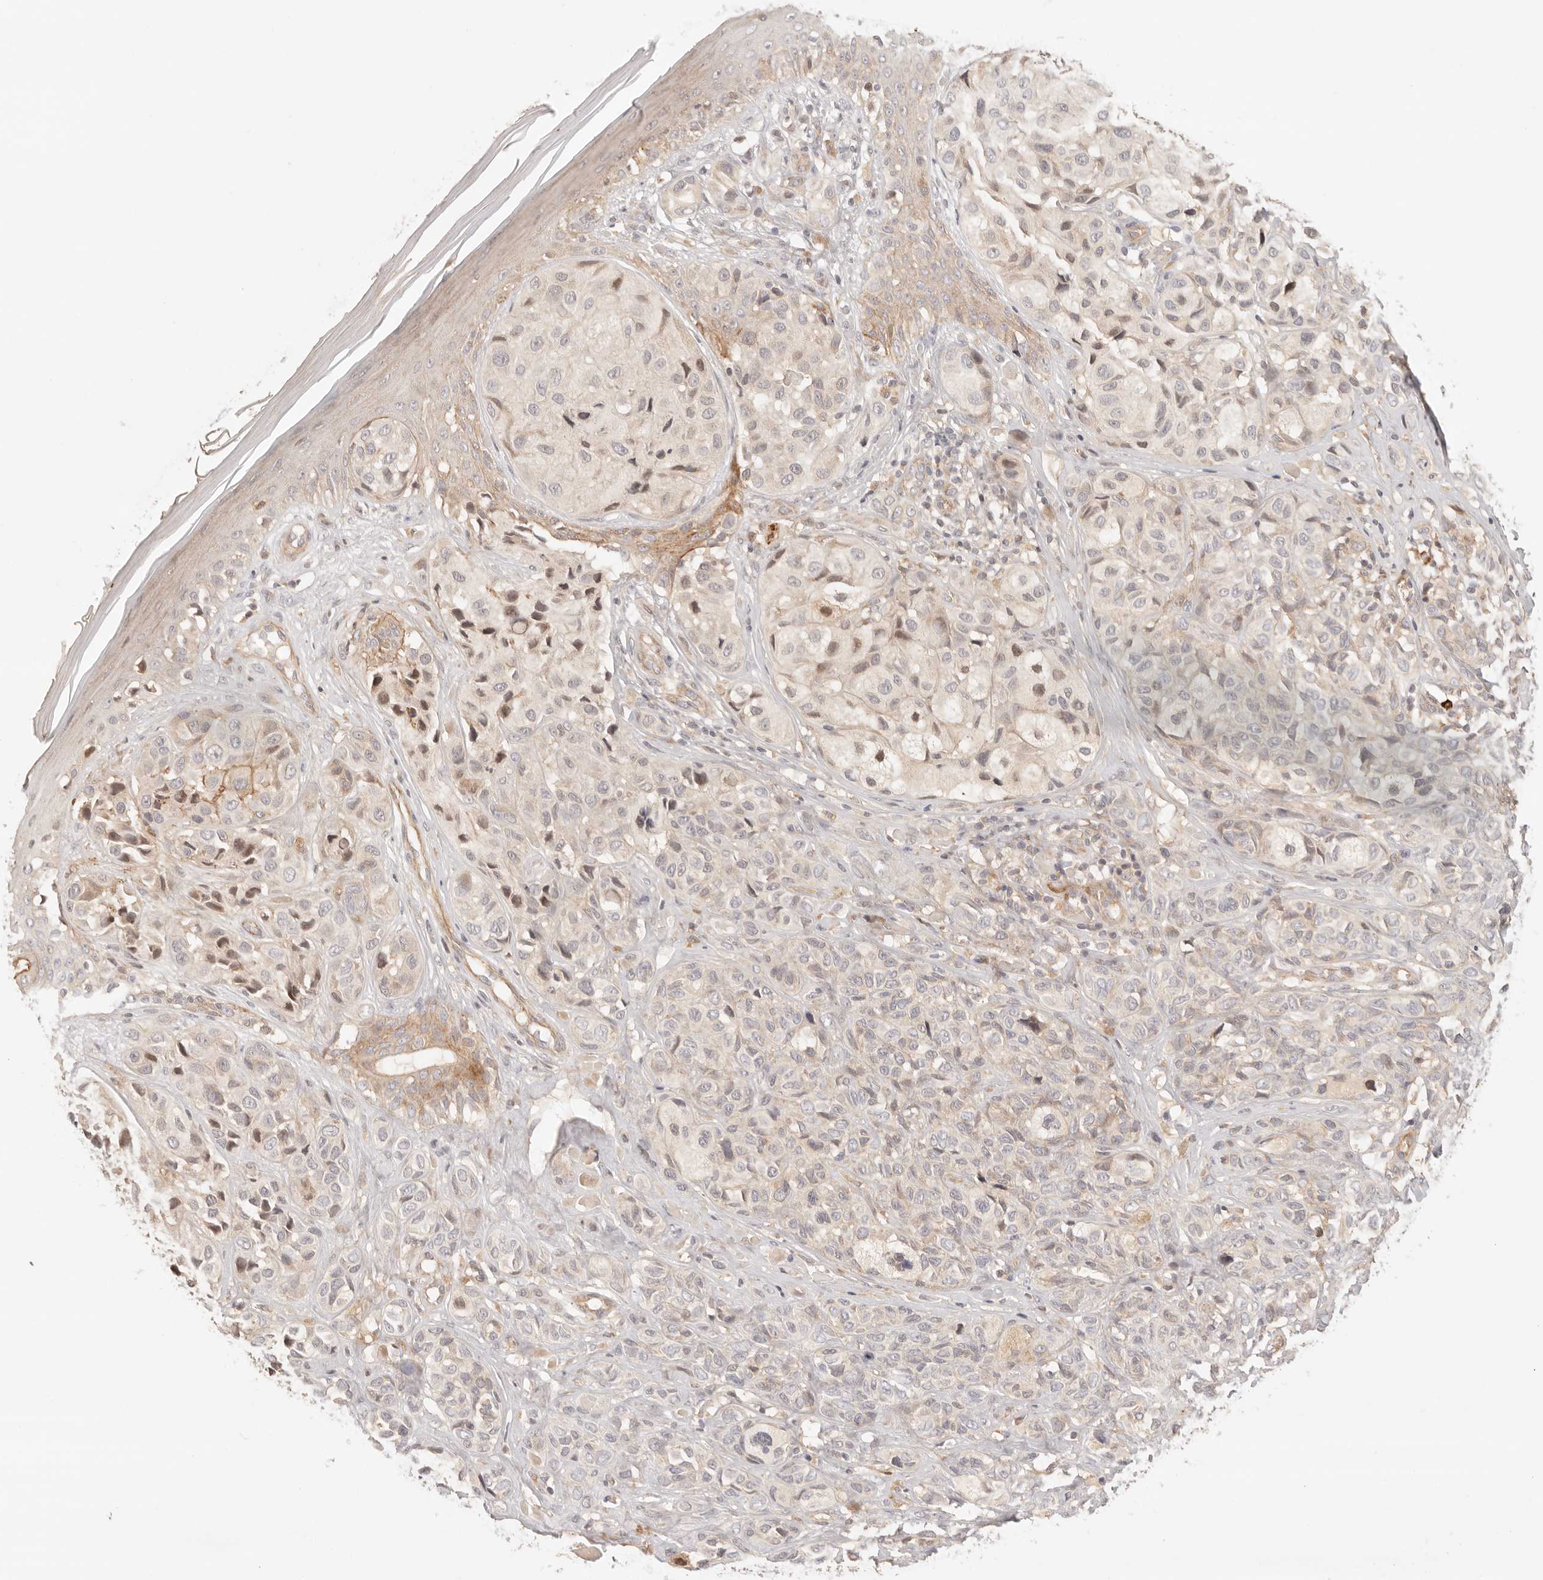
{"staining": {"intensity": "weak", "quantity": "<25%", "location": "cytoplasmic/membranous"}, "tissue": "melanoma", "cell_type": "Tumor cells", "image_type": "cancer", "snomed": [{"axis": "morphology", "description": "Malignant melanoma, NOS"}, {"axis": "topography", "description": "Skin"}], "caption": "The image exhibits no staining of tumor cells in malignant melanoma.", "gene": "IL1R2", "patient": {"sex": "female", "age": 58}}